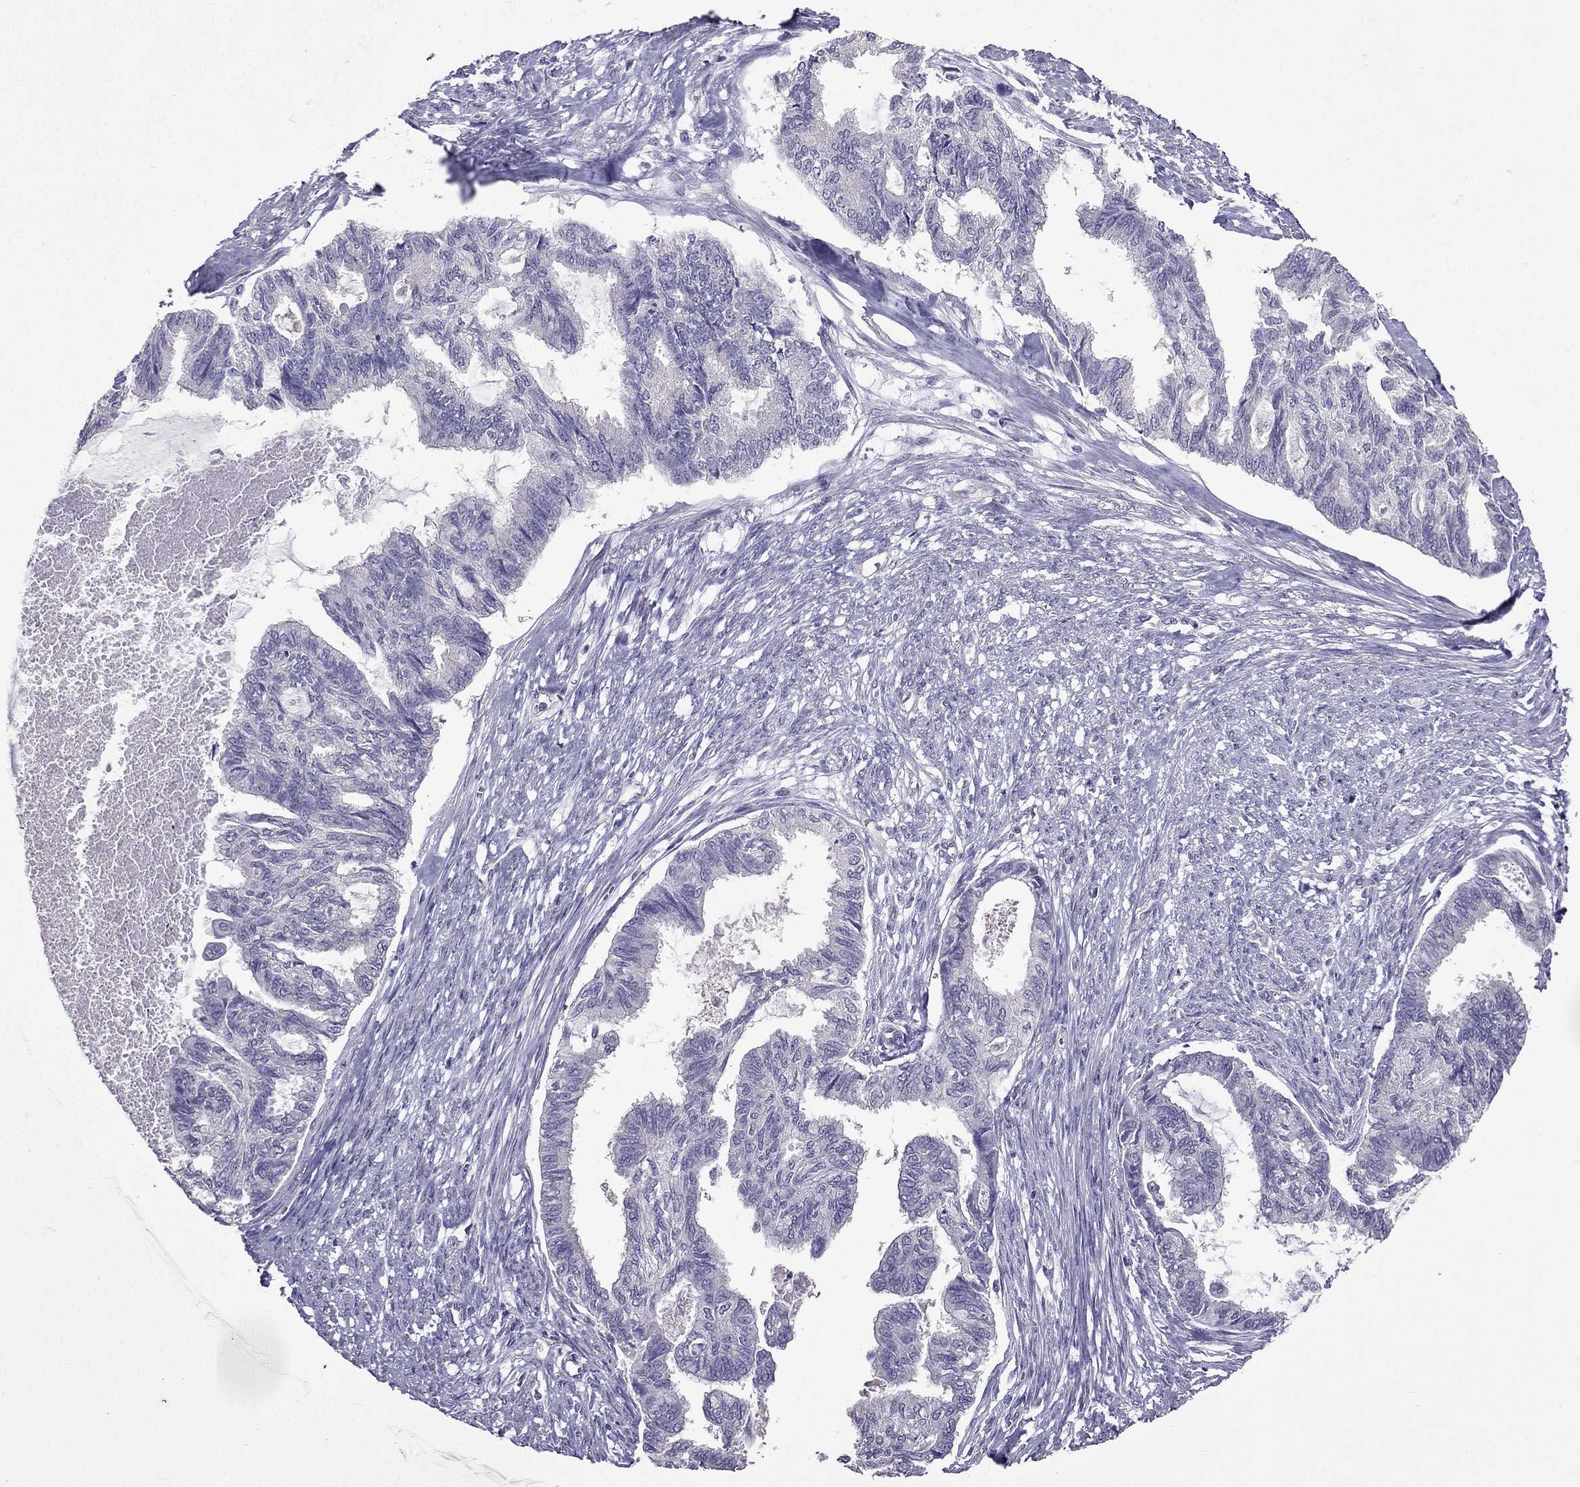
{"staining": {"intensity": "negative", "quantity": "none", "location": "none"}, "tissue": "endometrial cancer", "cell_type": "Tumor cells", "image_type": "cancer", "snomed": [{"axis": "morphology", "description": "Adenocarcinoma, NOS"}, {"axis": "topography", "description": "Endometrium"}], "caption": "IHC of endometrial adenocarcinoma exhibits no expression in tumor cells.", "gene": "RFLNB", "patient": {"sex": "female", "age": 86}}